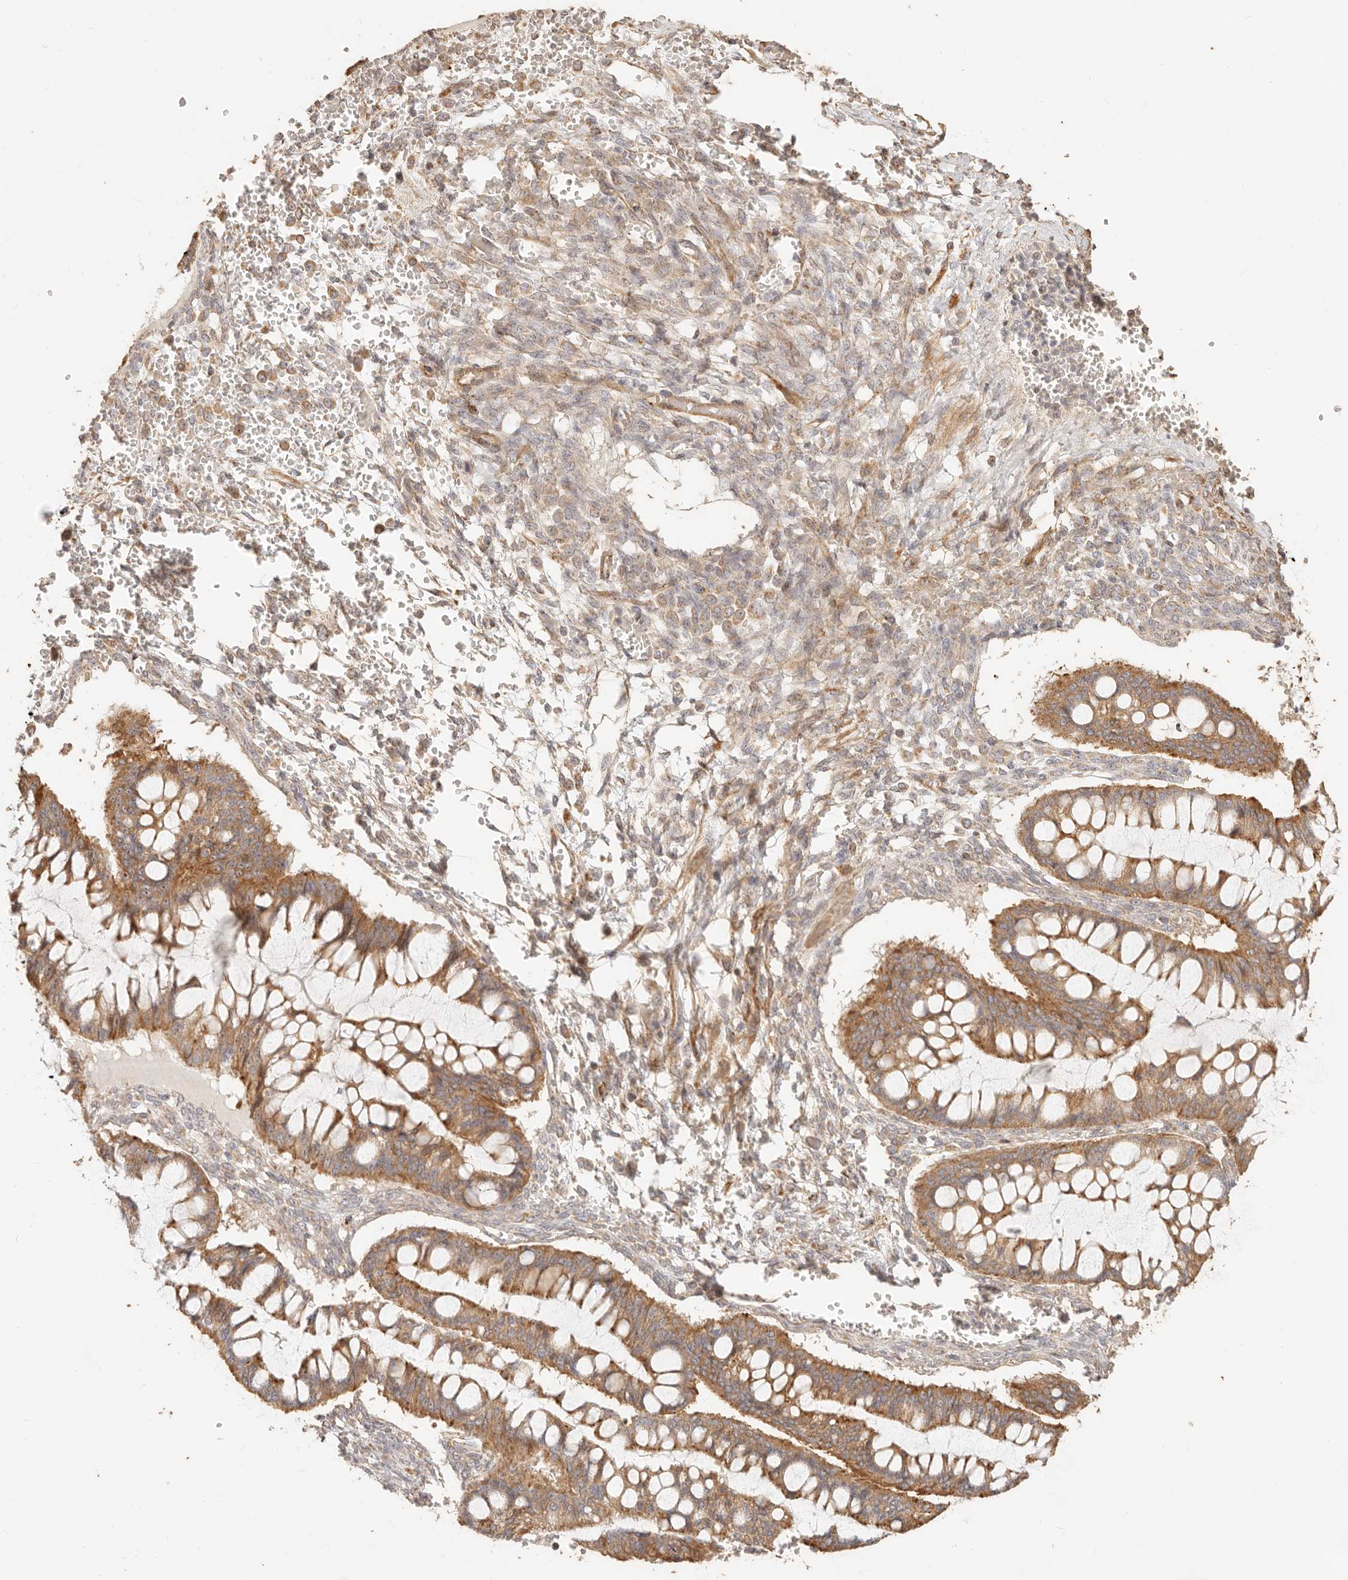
{"staining": {"intensity": "moderate", "quantity": ">75%", "location": "cytoplasmic/membranous"}, "tissue": "ovarian cancer", "cell_type": "Tumor cells", "image_type": "cancer", "snomed": [{"axis": "morphology", "description": "Cystadenocarcinoma, mucinous, NOS"}, {"axis": "topography", "description": "Ovary"}], "caption": "Ovarian mucinous cystadenocarcinoma was stained to show a protein in brown. There is medium levels of moderate cytoplasmic/membranous expression in about >75% of tumor cells.", "gene": "PTPN22", "patient": {"sex": "female", "age": 73}}